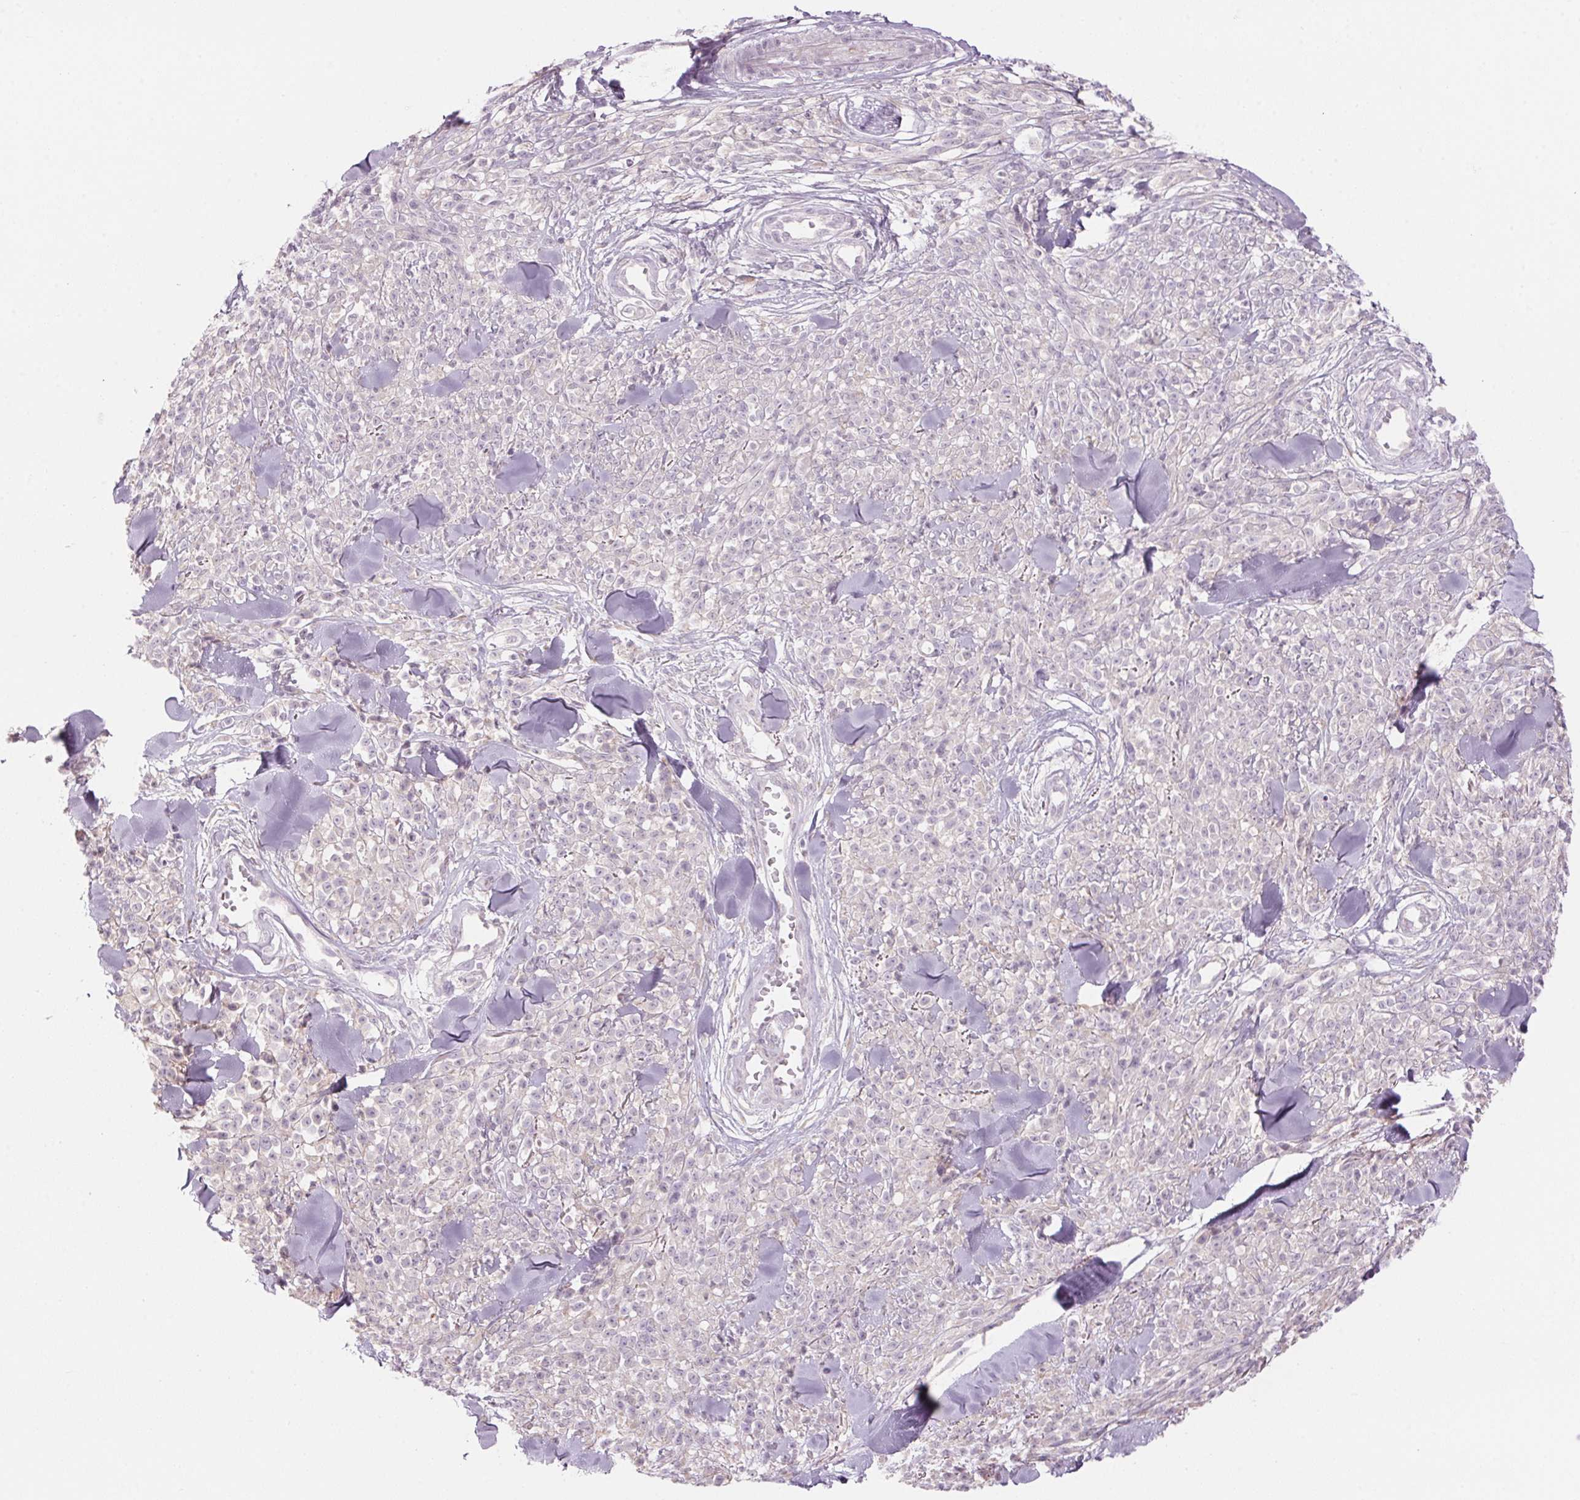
{"staining": {"intensity": "negative", "quantity": "none", "location": "none"}, "tissue": "melanoma", "cell_type": "Tumor cells", "image_type": "cancer", "snomed": [{"axis": "morphology", "description": "Malignant melanoma, NOS"}, {"axis": "topography", "description": "Skin"}, {"axis": "topography", "description": "Skin of trunk"}], "caption": "Immunohistochemistry image of human malignant melanoma stained for a protein (brown), which demonstrates no positivity in tumor cells.", "gene": "GNMT", "patient": {"sex": "male", "age": 74}}